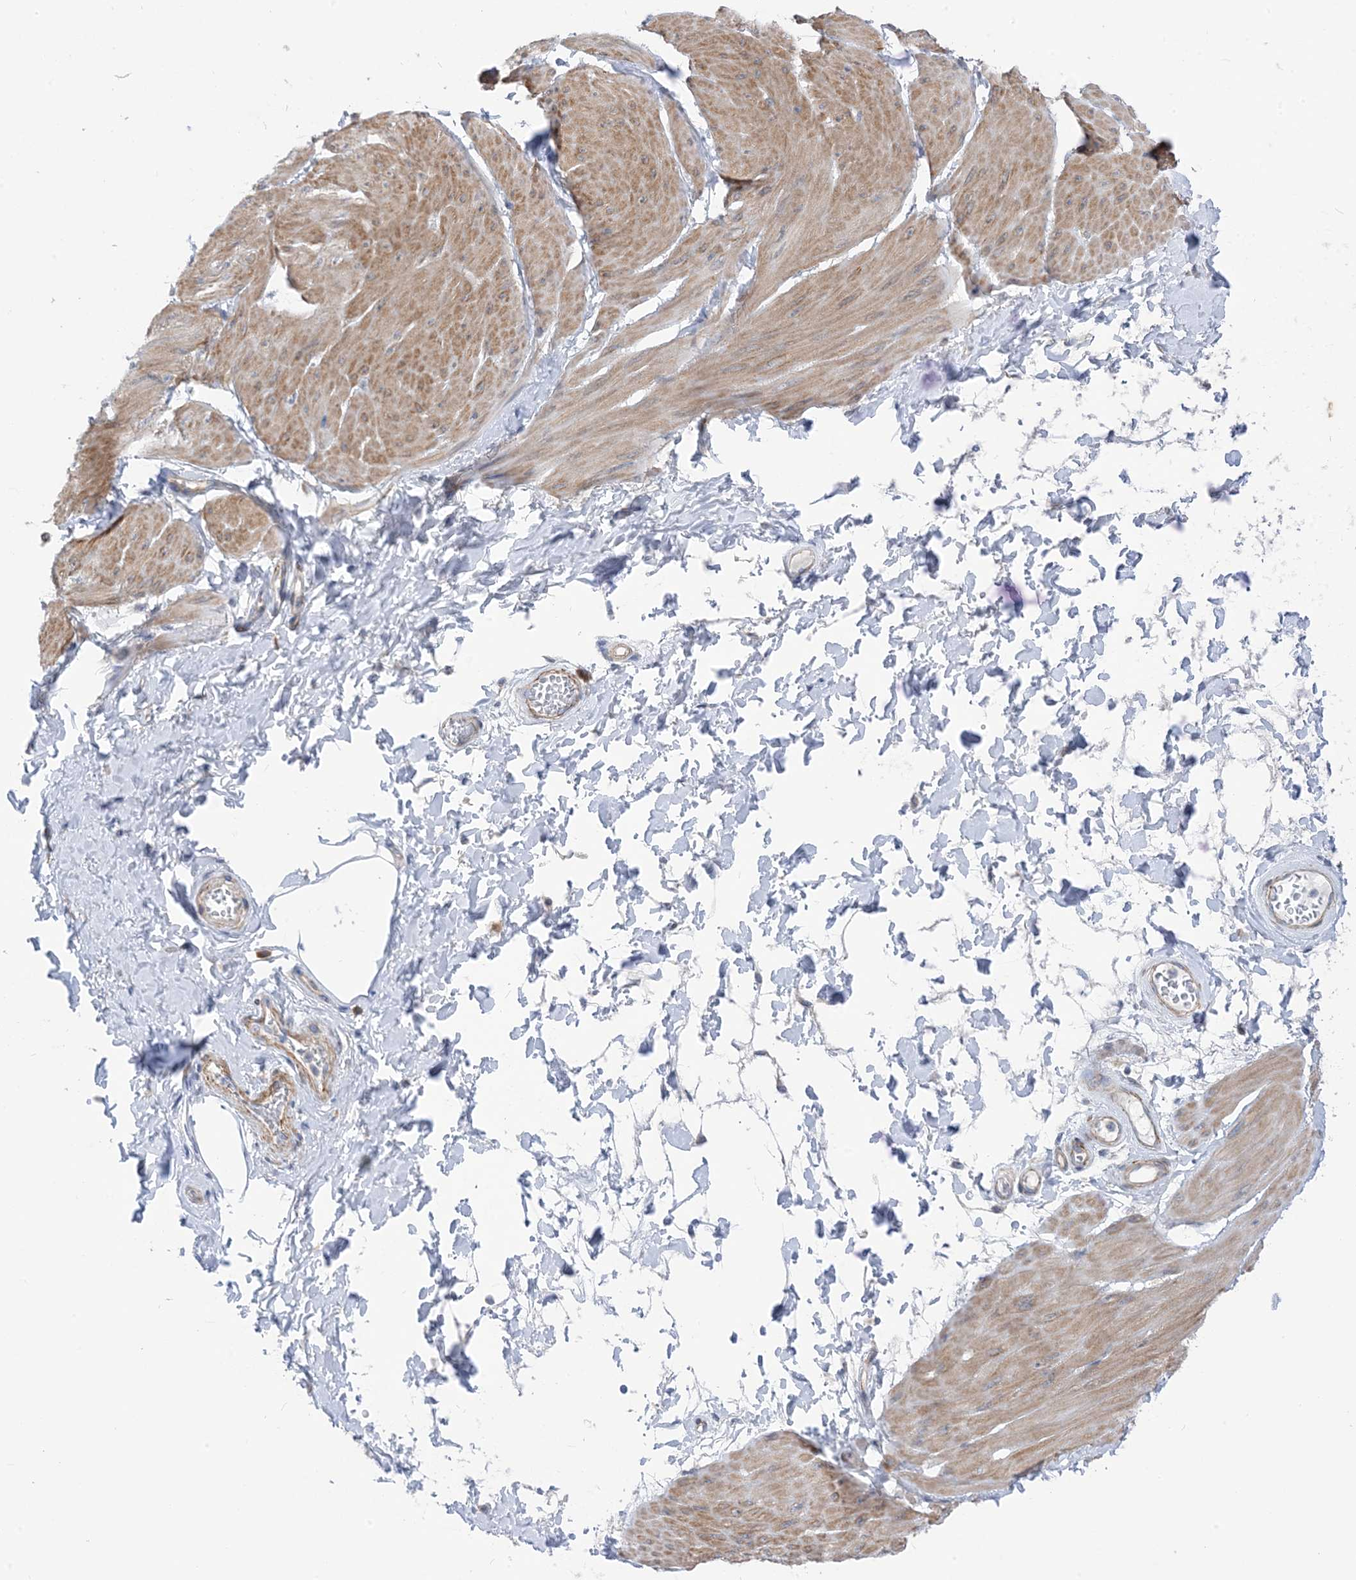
{"staining": {"intensity": "moderate", "quantity": "<25%", "location": "cytoplasmic/membranous"}, "tissue": "smooth muscle", "cell_type": "Smooth muscle cells", "image_type": "normal", "snomed": [{"axis": "morphology", "description": "Urothelial carcinoma, High grade"}, {"axis": "topography", "description": "Urinary bladder"}], "caption": "Protein expression analysis of benign human smooth muscle reveals moderate cytoplasmic/membranous staining in approximately <25% of smooth muscle cells.", "gene": "PLEKHA3", "patient": {"sex": "male", "age": 46}}